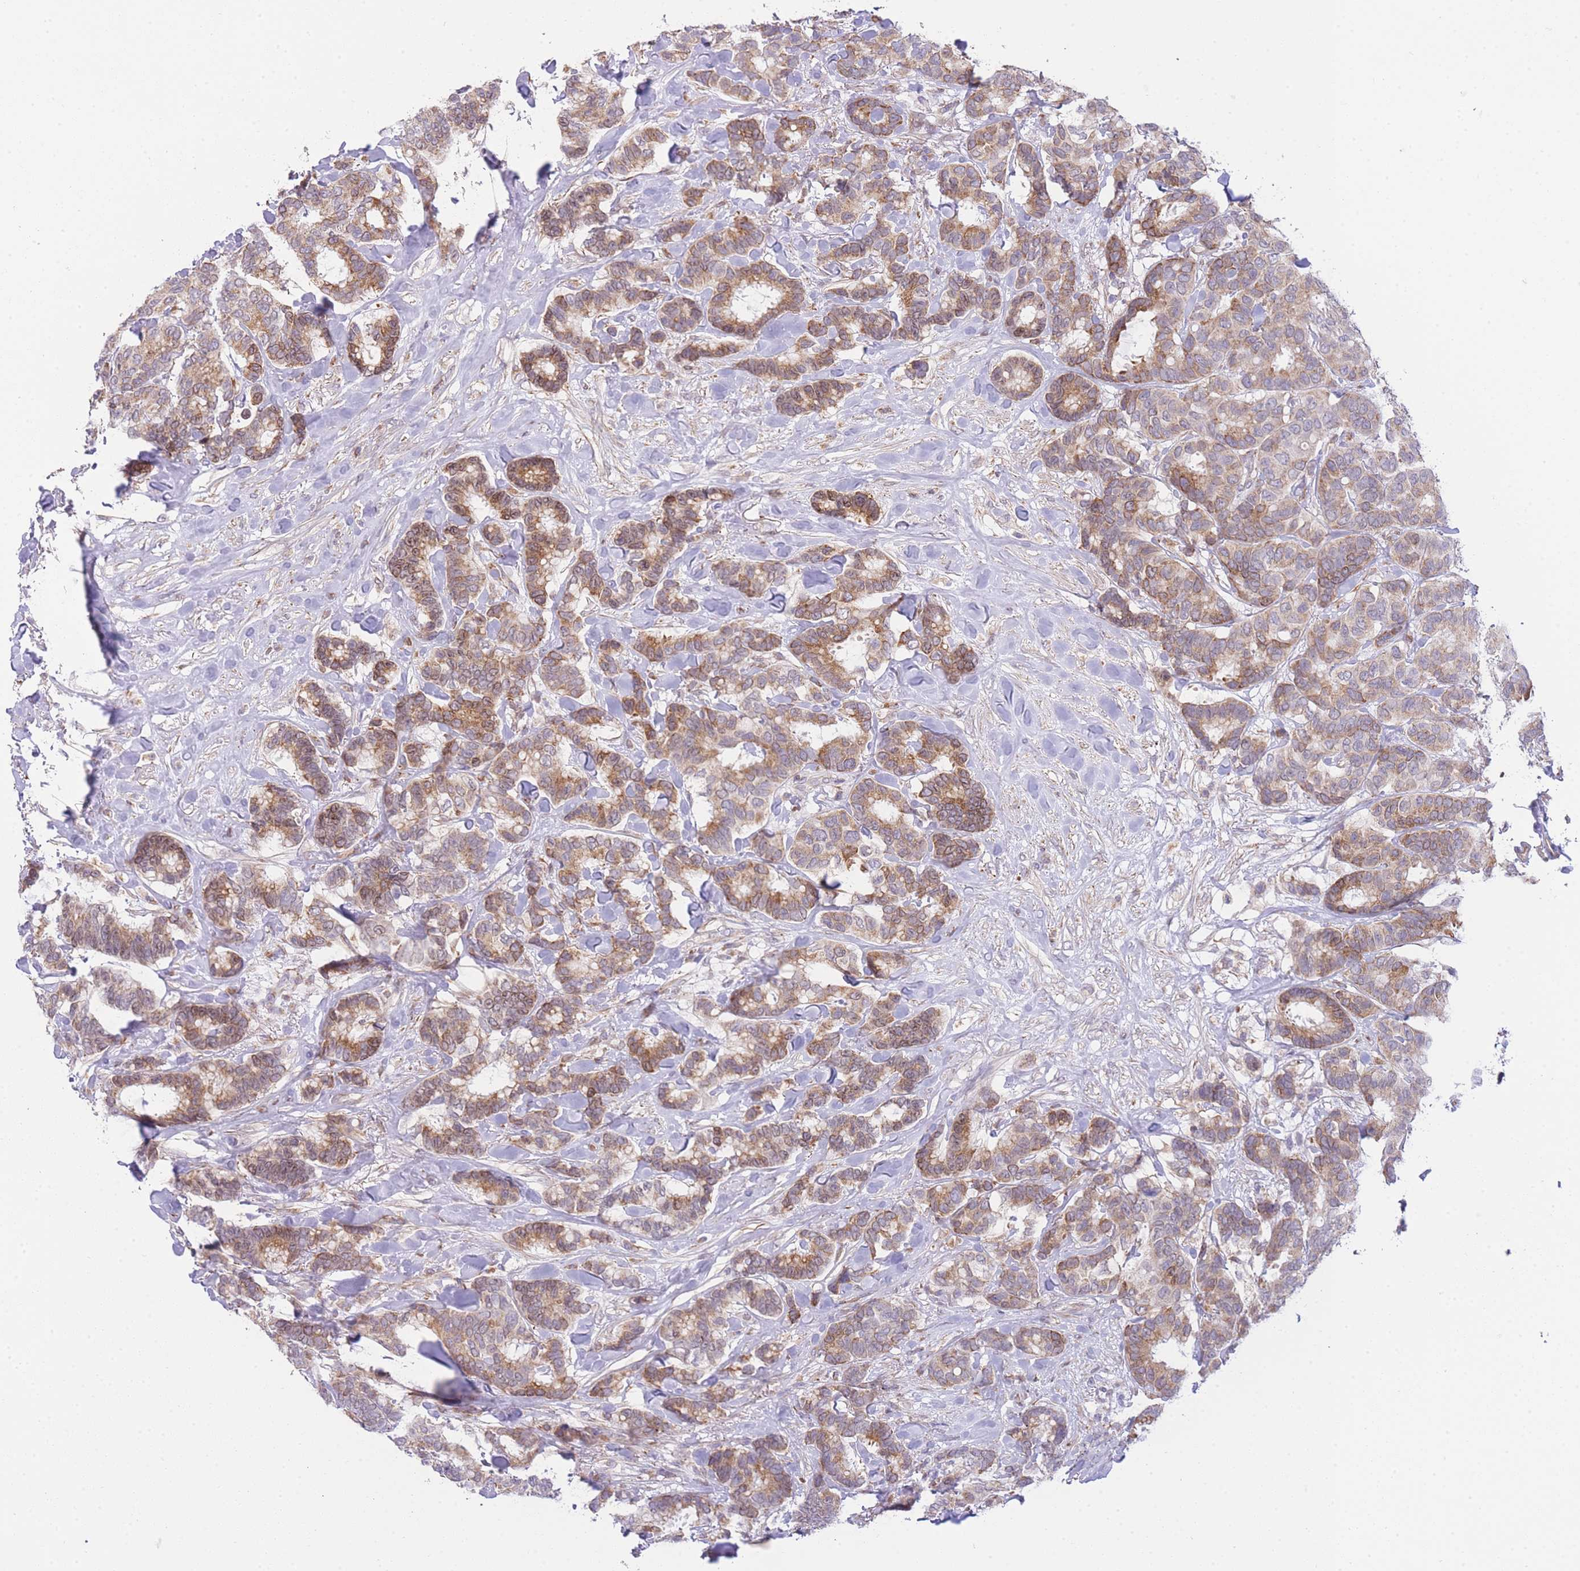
{"staining": {"intensity": "moderate", "quantity": ">75%", "location": "cytoplasmic/membranous"}, "tissue": "breast cancer", "cell_type": "Tumor cells", "image_type": "cancer", "snomed": [{"axis": "morphology", "description": "Normal tissue, NOS"}, {"axis": "morphology", "description": "Duct carcinoma"}, {"axis": "topography", "description": "Breast"}], "caption": "Moderate cytoplasmic/membranous expression for a protein is identified in about >75% of tumor cells of breast intraductal carcinoma using immunohistochemistry (IHC).", "gene": "CTBP1", "patient": {"sex": "female", "age": 87}}